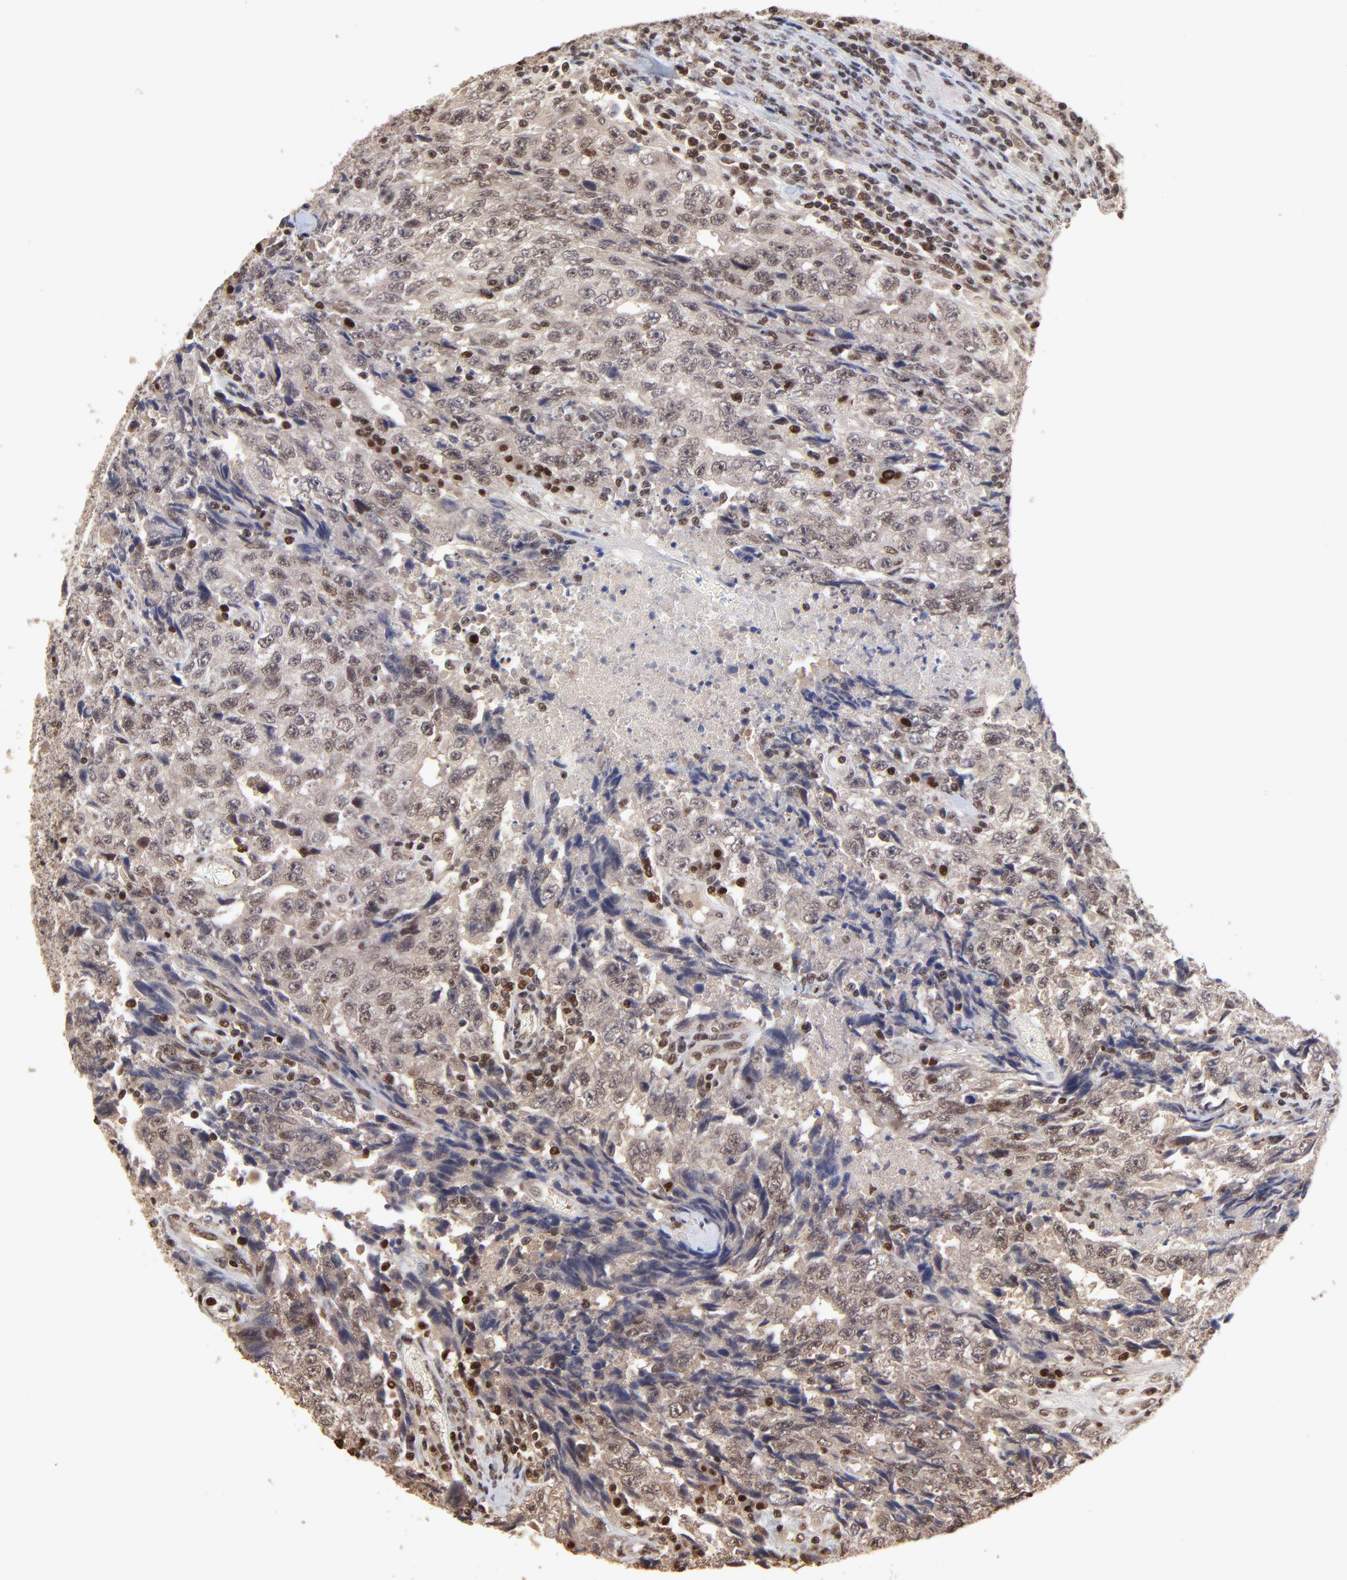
{"staining": {"intensity": "strong", "quantity": "25%-75%", "location": "nuclear"}, "tissue": "testis cancer", "cell_type": "Tumor cells", "image_type": "cancer", "snomed": [{"axis": "morphology", "description": "Necrosis, NOS"}, {"axis": "morphology", "description": "Carcinoma, Embryonal, NOS"}, {"axis": "topography", "description": "Testis"}], "caption": "Embryonal carcinoma (testis) stained for a protein exhibits strong nuclear positivity in tumor cells. (IHC, brightfield microscopy, high magnification).", "gene": "DSN1", "patient": {"sex": "male", "age": 19}}